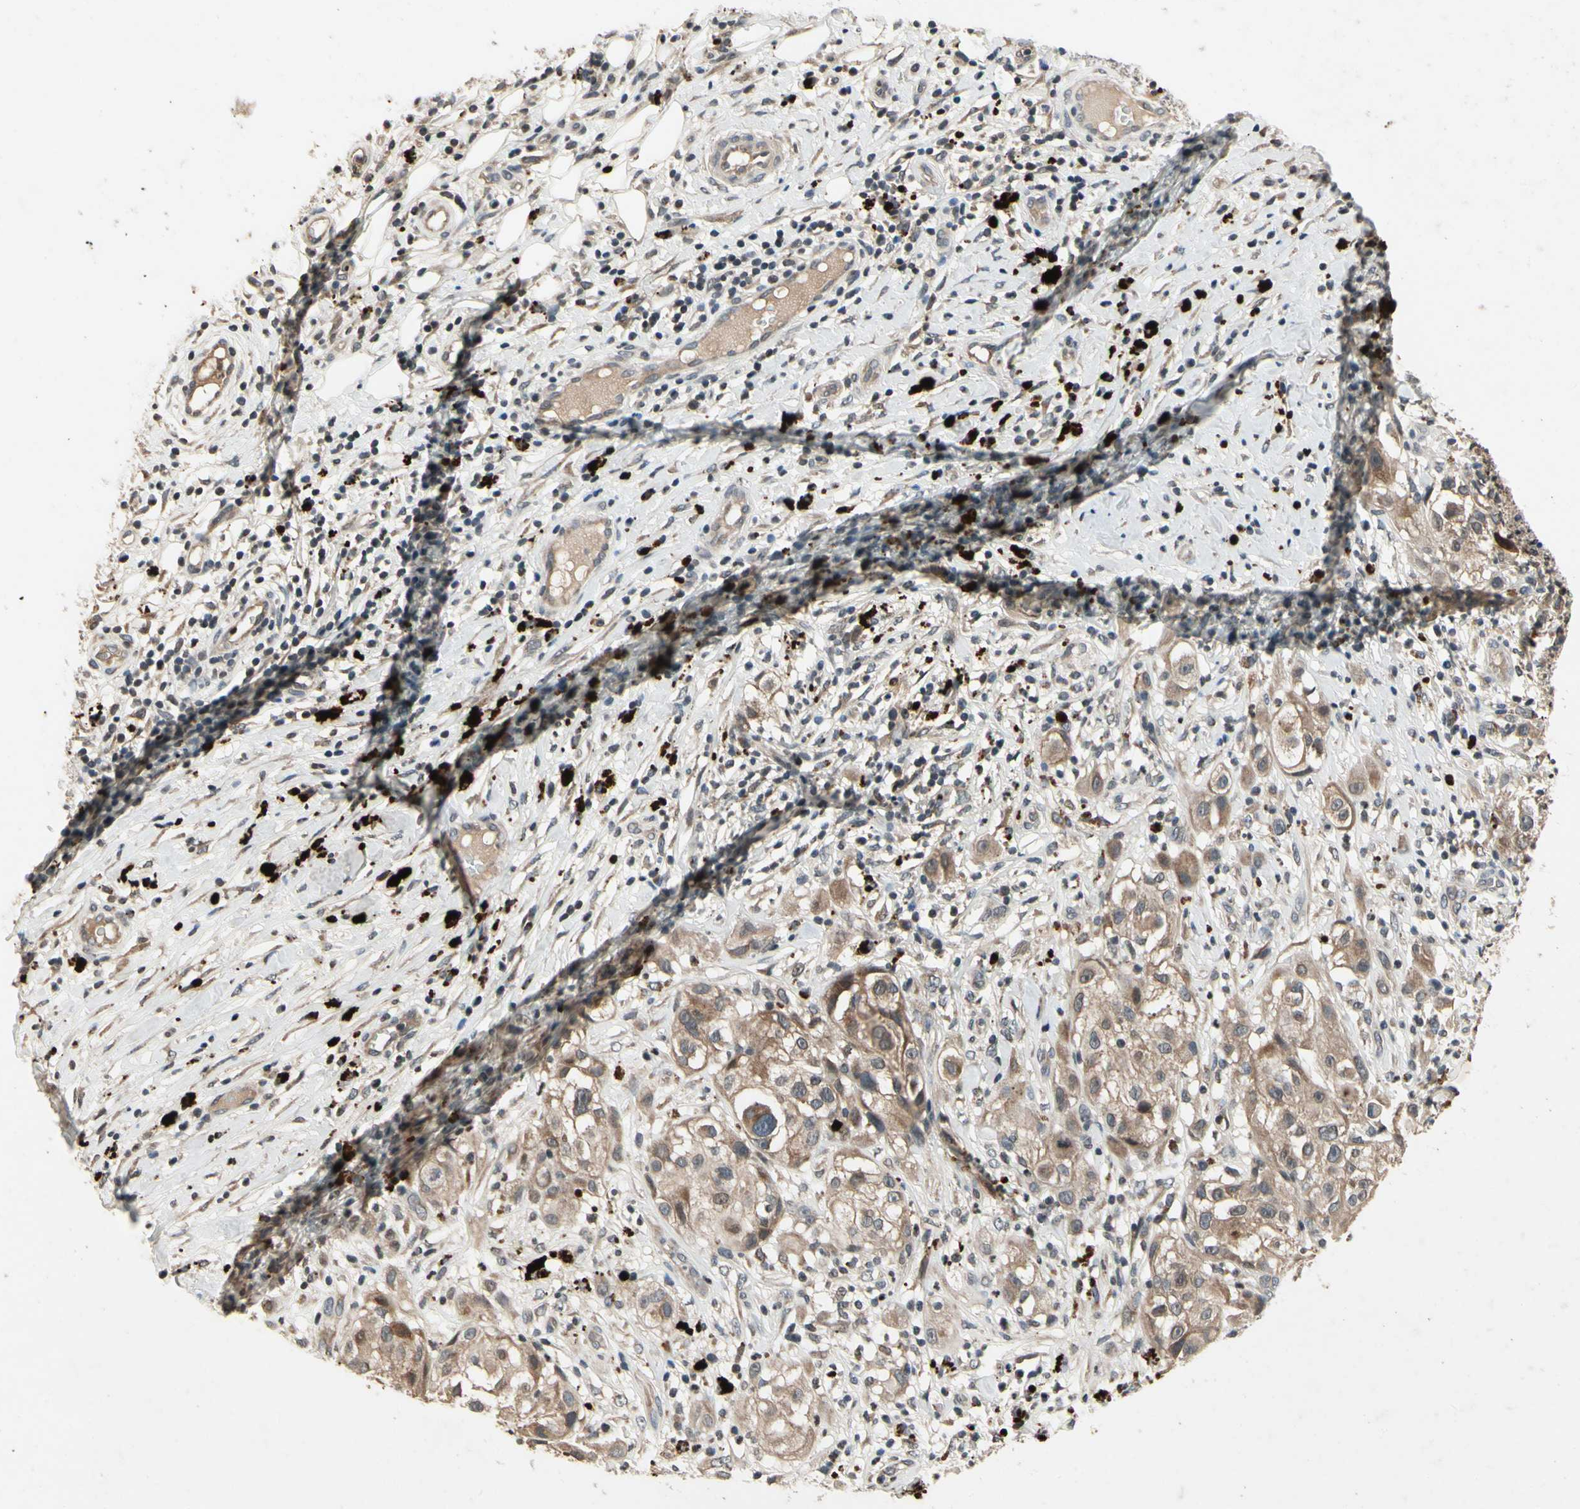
{"staining": {"intensity": "moderate", "quantity": ">75%", "location": "cytoplasmic/membranous"}, "tissue": "melanoma", "cell_type": "Tumor cells", "image_type": "cancer", "snomed": [{"axis": "morphology", "description": "Necrosis, NOS"}, {"axis": "morphology", "description": "Malignant melanoma, NOS"}, {"axis": "topography", "description": "Skin"}], "caption": "IHC of human melanoma reveals medium levels of moderate cytoplasmic/membranous staining in approximately >75% of tumor cells. (DAB (3,3'-diaminobenzidine) = brown stain, brightfield microscopy at high magnification).", "gene": "DPY19L3", "patient": {"sex": "female", "age": 87}}